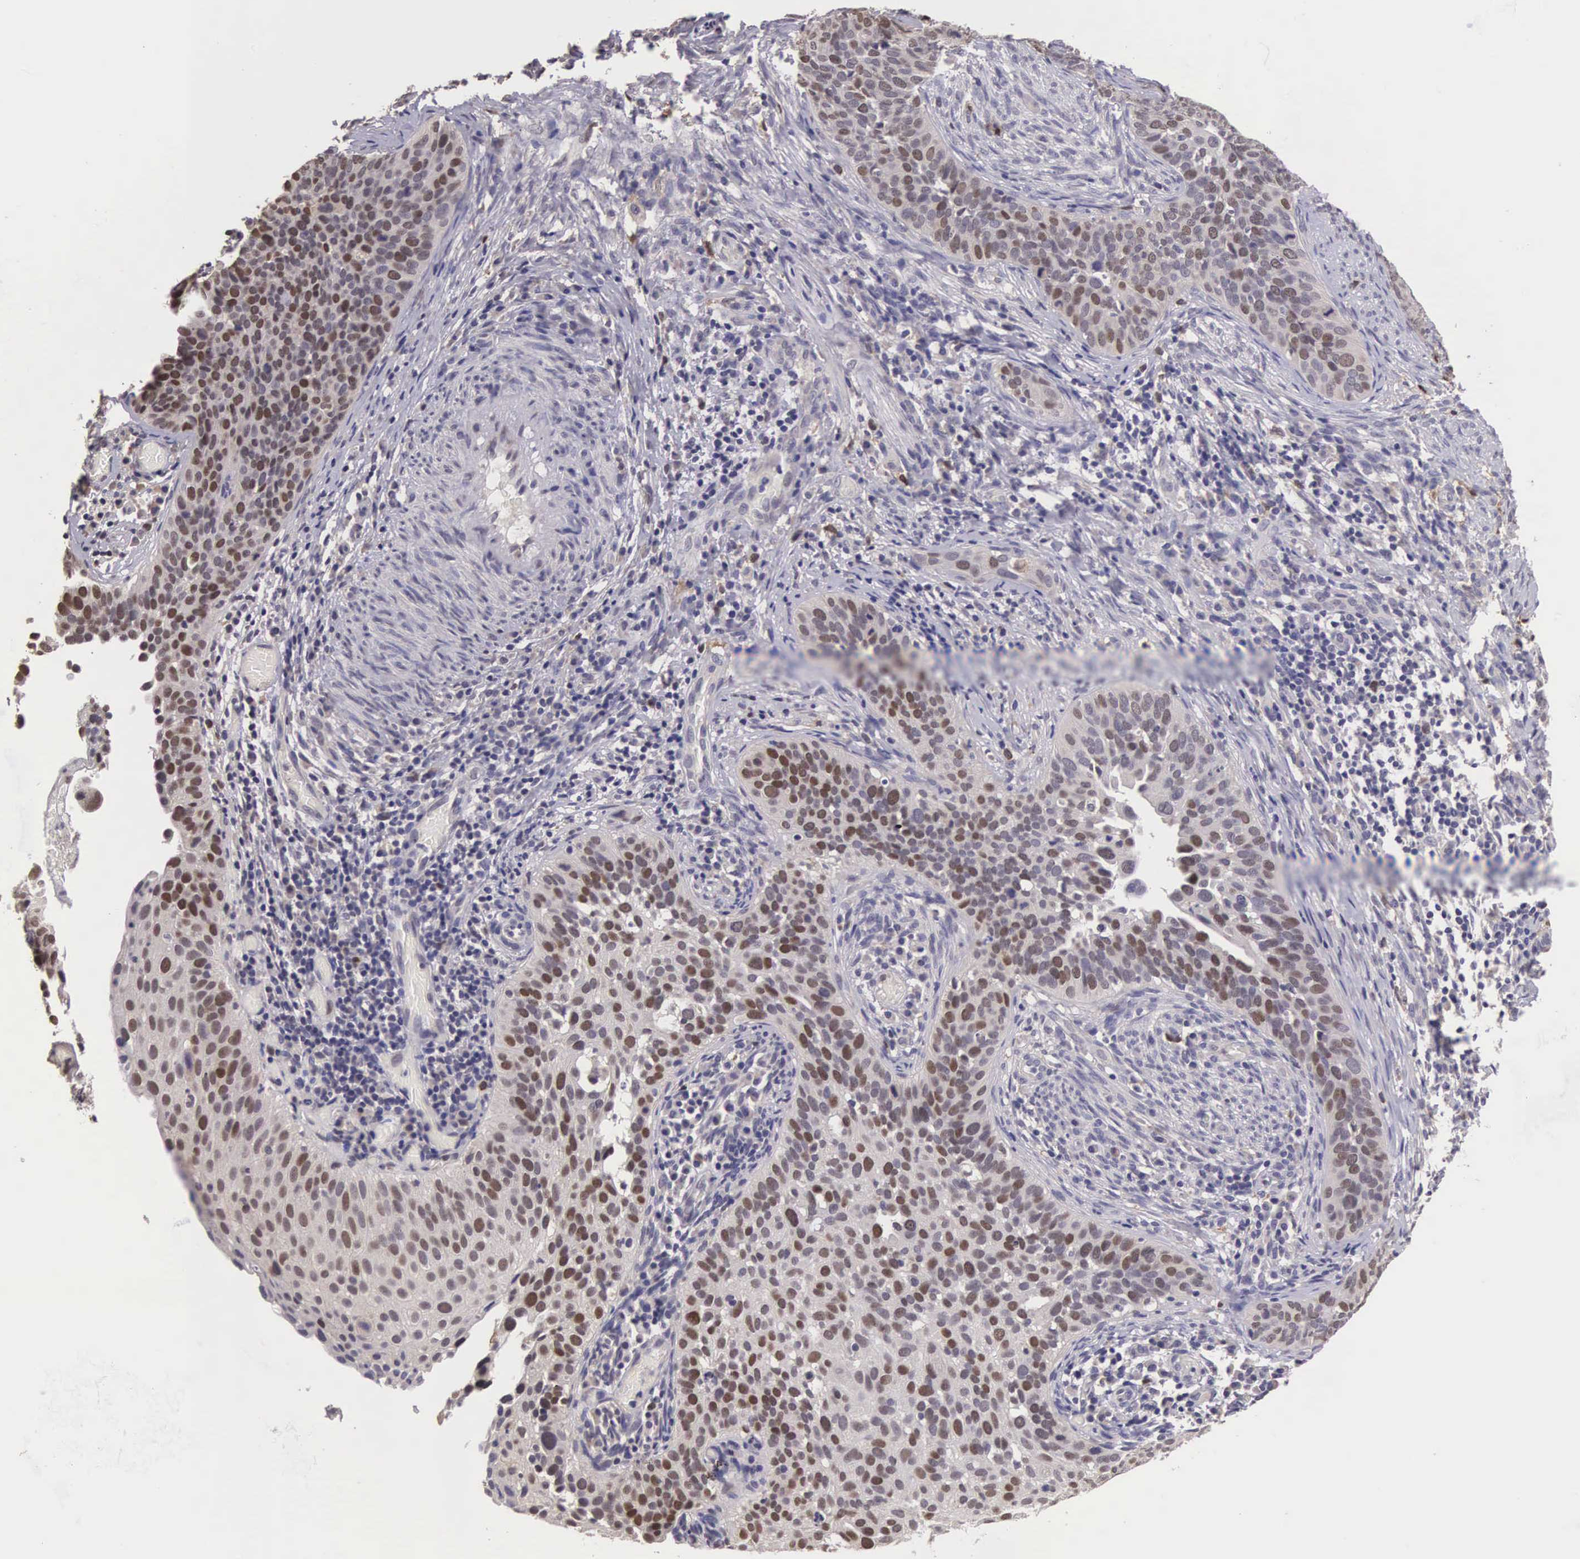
{"staining": {"intensity": "moderate", "quantity": "25%-75%", "location": "nuclear"}, "tissue": "cervical cancer", "cell_type": "Tumor cells", "image_type": "cancer", "snomed": [{"axis": "morphology", "description": "Squamous cell carcinoma, NOS"}, {"axis": "topography", "description": "Cervix"}], "caption": "Immunohistochemical staining of cervical cancer (squamous cell carcinoma) displays medium levels of moderate nuclear protein expression in about 25%-75% of tumor cells. (Brightfield microscopy of DAB IHC at high magnification).", "gene": "CDC45", "patient": {"sex": "female", "age": 31}}